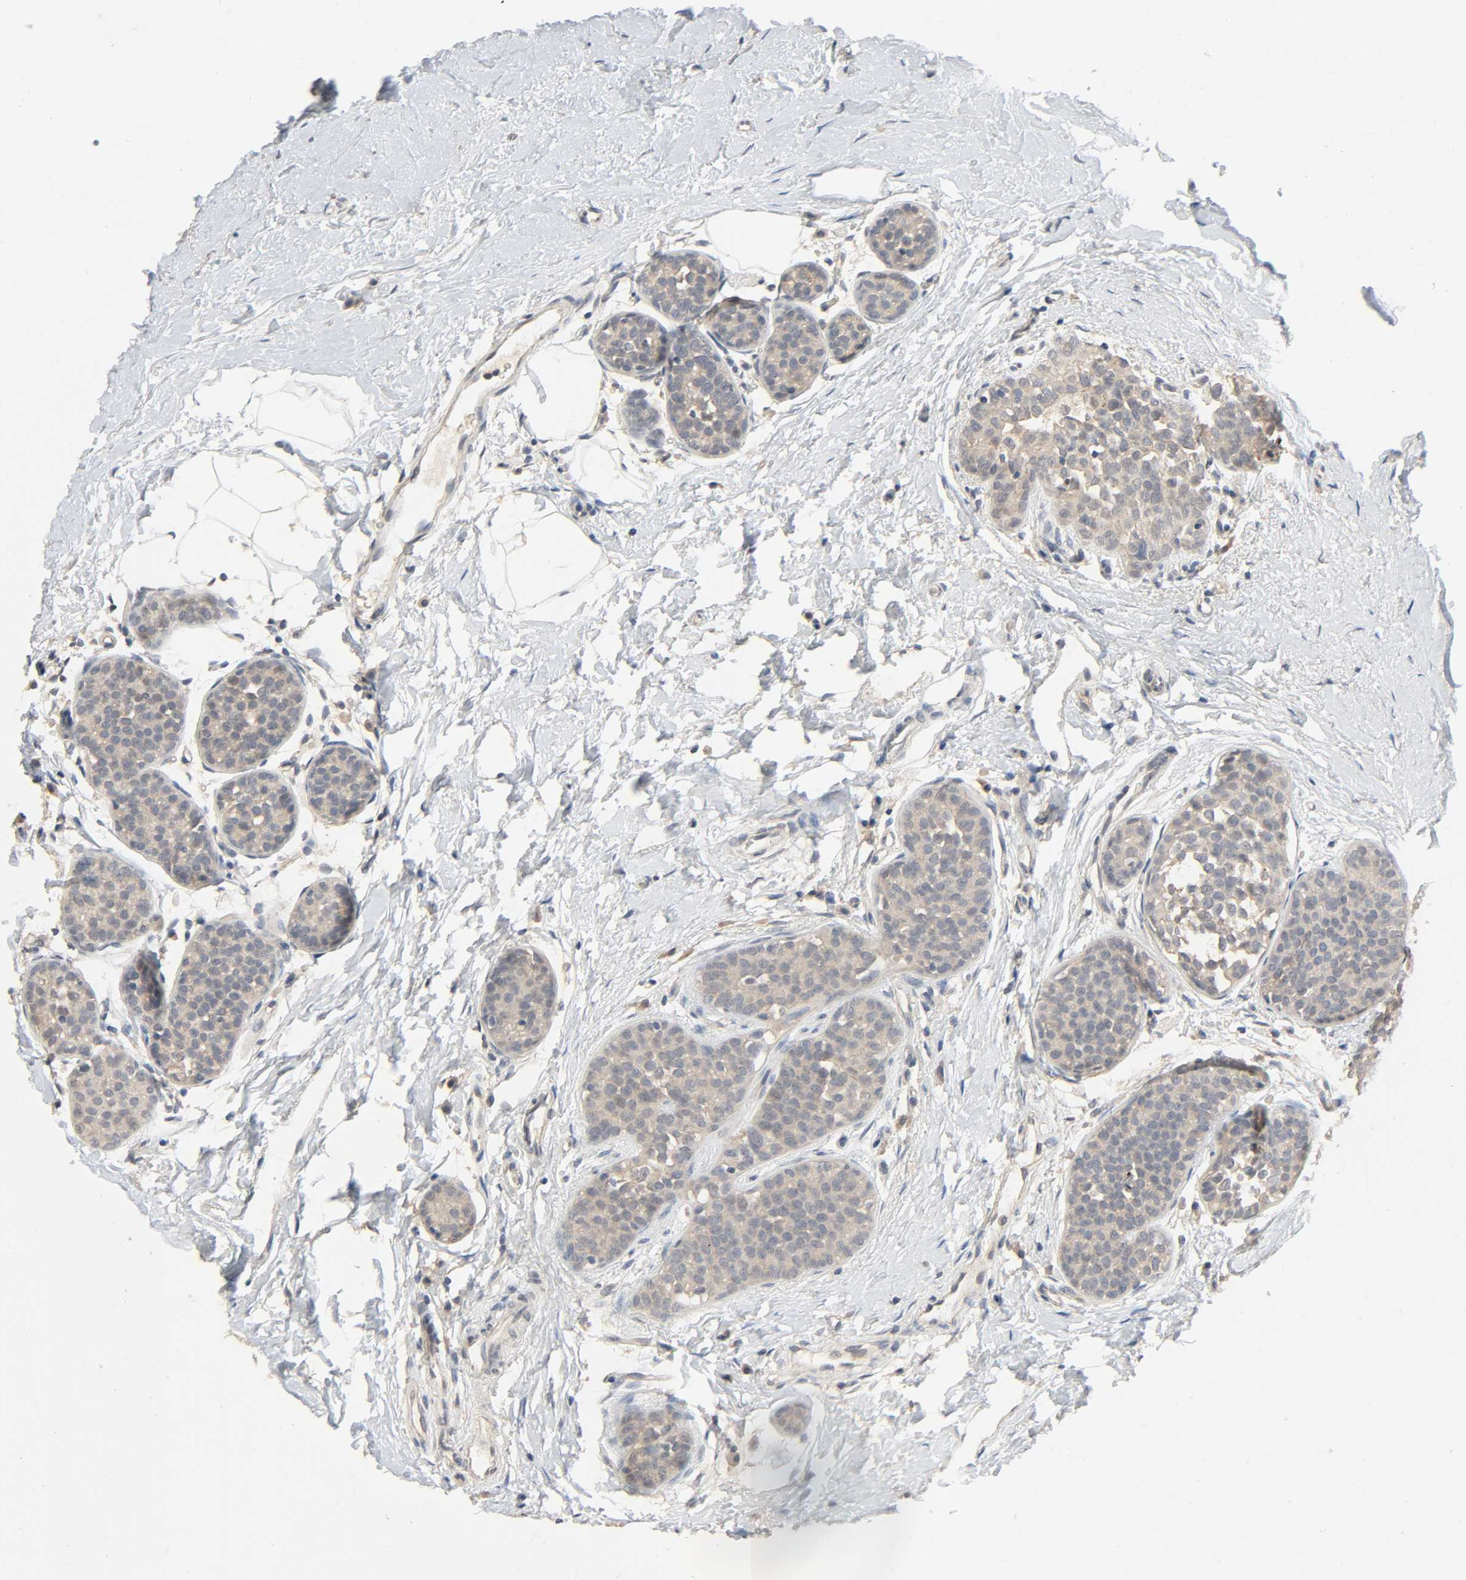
{"staining": {"intensity": "weak", "quantity": ">75%", "location": "cytoplasmic/membranous"}, "tissue": "breast cancer", "cell_type": "Tumor cells", "image_type": "cancer", "snomed": [{"axis": "morphology", "description": "Lobular carcinoma, in situ"}, {"axis": "morphology", "description": "Lobular carcinoma"}, {"axis": "topography", "description": "Breast"}], "caption": "Immunohistochemical staining of breast cancer (lobular carcinoma) exhibits weak cytoplasmic/membranous protein positivity in about >75% of tumor cells.", "gene": "MAGEA8", "patient": {"sex": "female", "age": 41}}